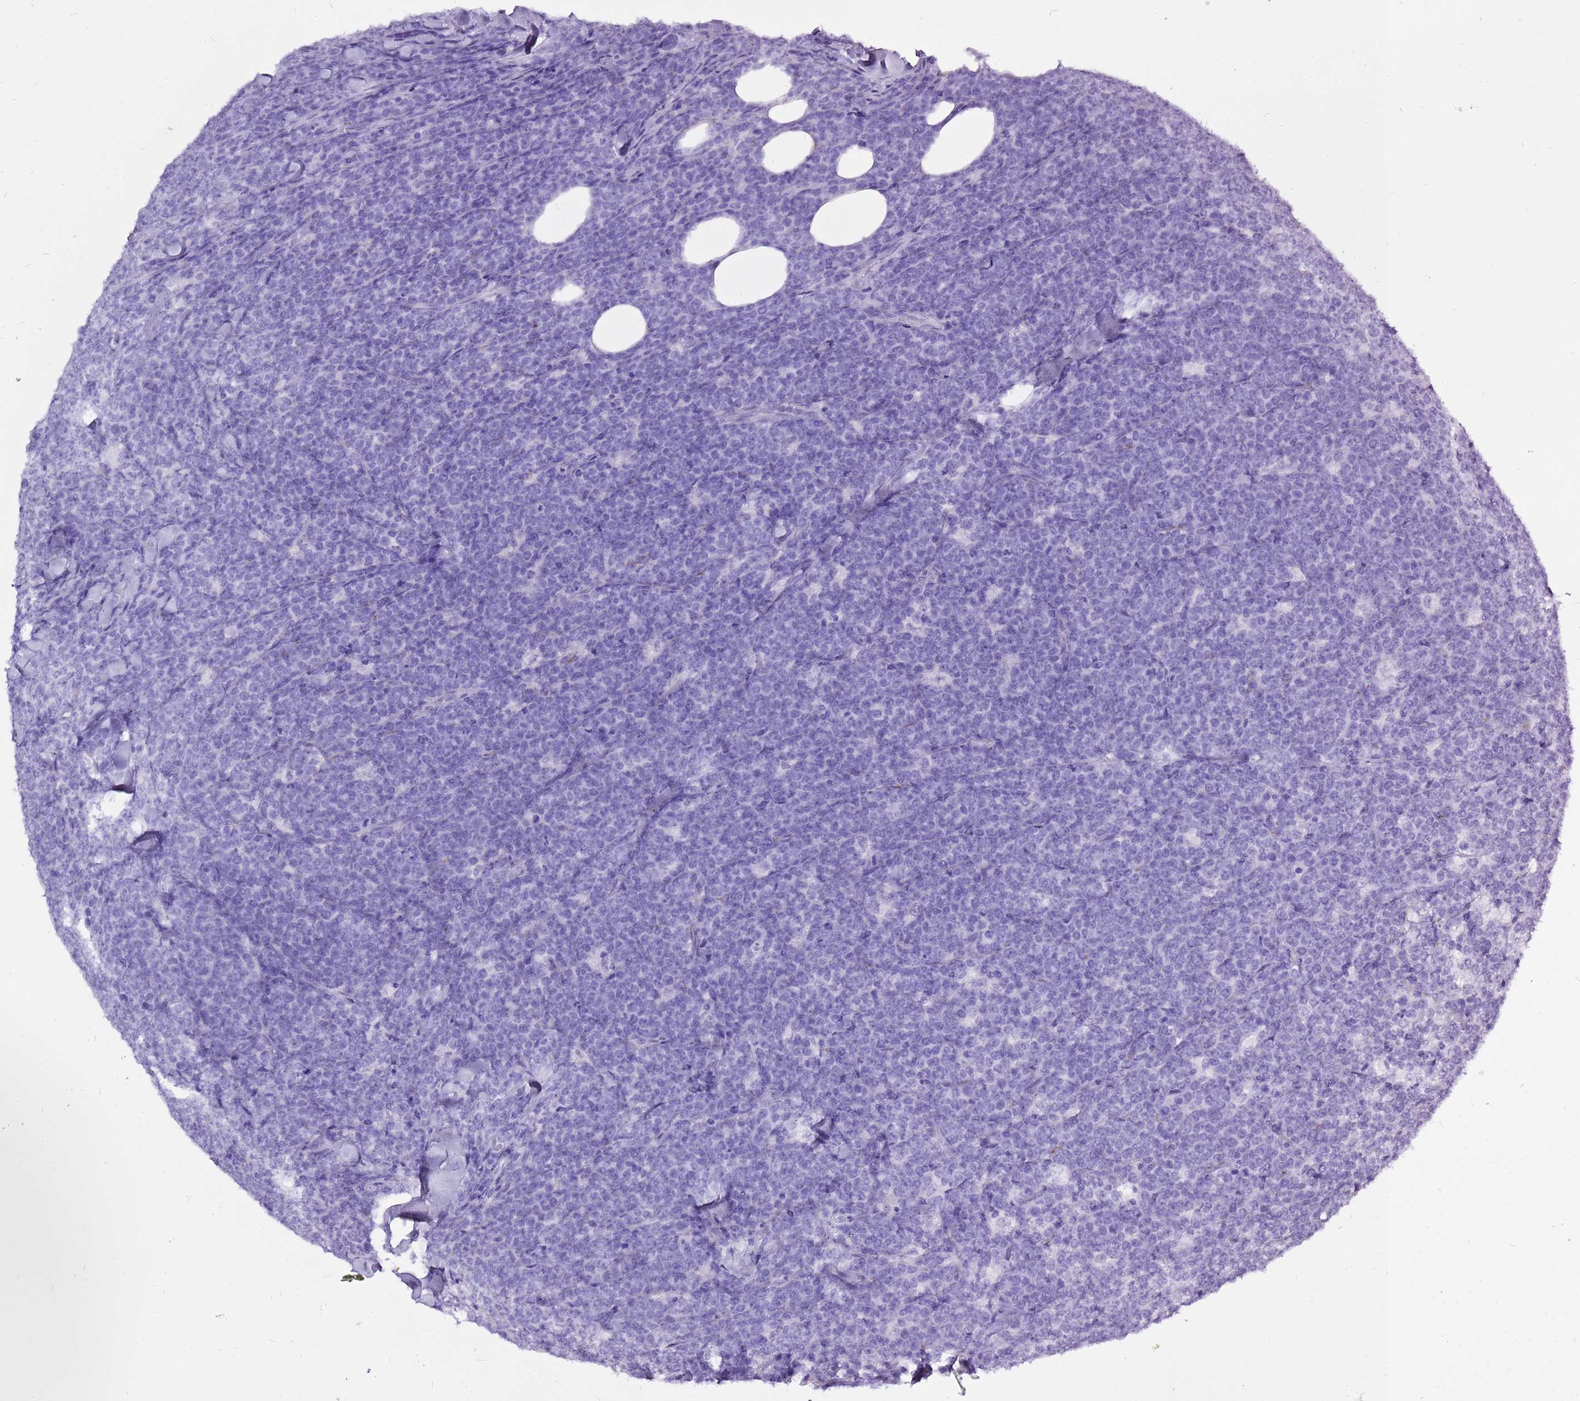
{"staining": {"intensity": "negative", "quantity": "none", "location": "none"}, "tissue": "lymphoma", "cell_type": "Tumor cells", "image_type": "cancer", "snomed": [{"axis": "morphology", "description": "Malignant lymphoma, non-Hodgkin's type, High grade"}, {"axis": "topography", "description": "Small intestine"}], "caption": "IHC photomicrograph of human malignant lymphoma, non-Hodgkin's type (high-grade) stained for a protein (brown), which reveals no expression in tumor cells. Nuclei are stained in blue.", "gene": "ACSS3", "patient": {"sex": "male", "age": 8}}